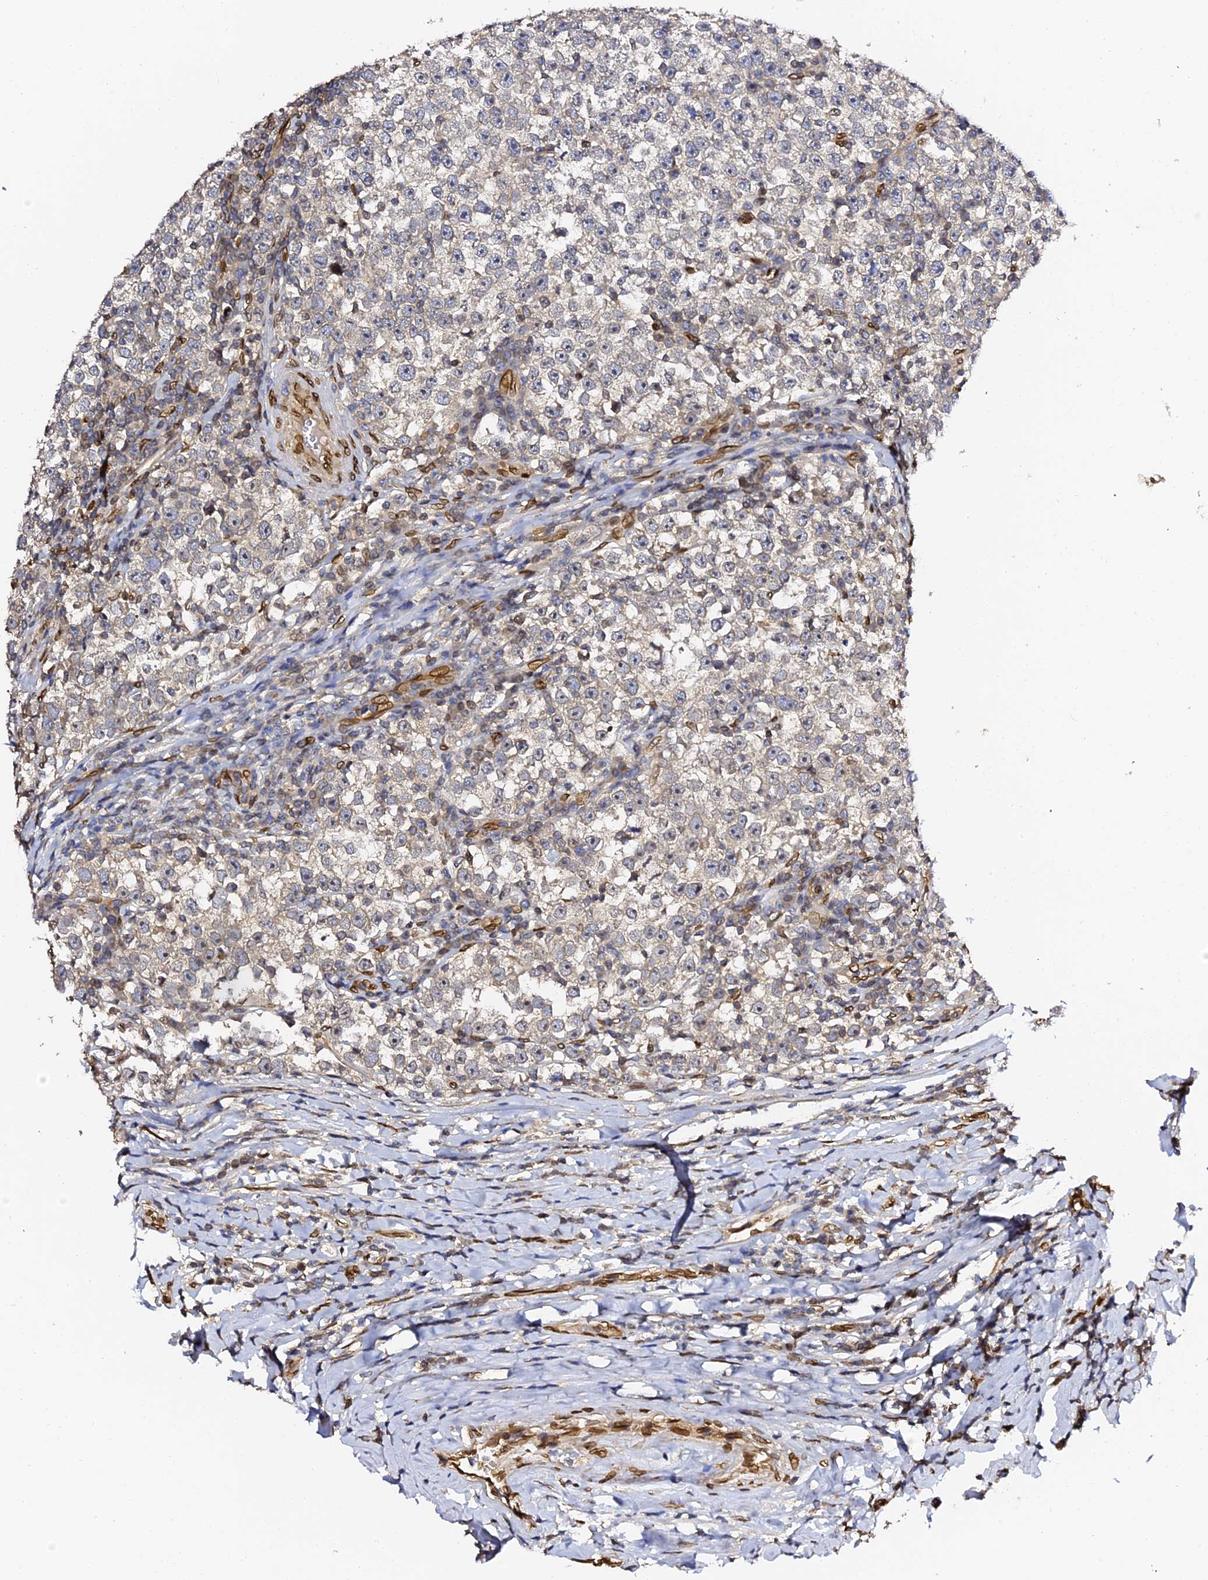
{"staining": {"intensity": "weak", "quantity": "<25%", "location": "cytoplasmic/membranous,nuclear"}, "tissue": "testis cancer", "cell_type": "Tumor cells", "image_type": "cancer", "snomed": [{"axis": "morphology", "description": "Normal tissue, NOS"}, {"axis": "morphology", "description": "Seminoma, NOS"}, {"axis": "topography", "description": "Testis"}], "caption": "Immunohistochemical staining of human testis seminoma shows no significant staining in tumor cells.", "gene": "ANAPC5", "patient": {"sex": "male", "age": 43}}